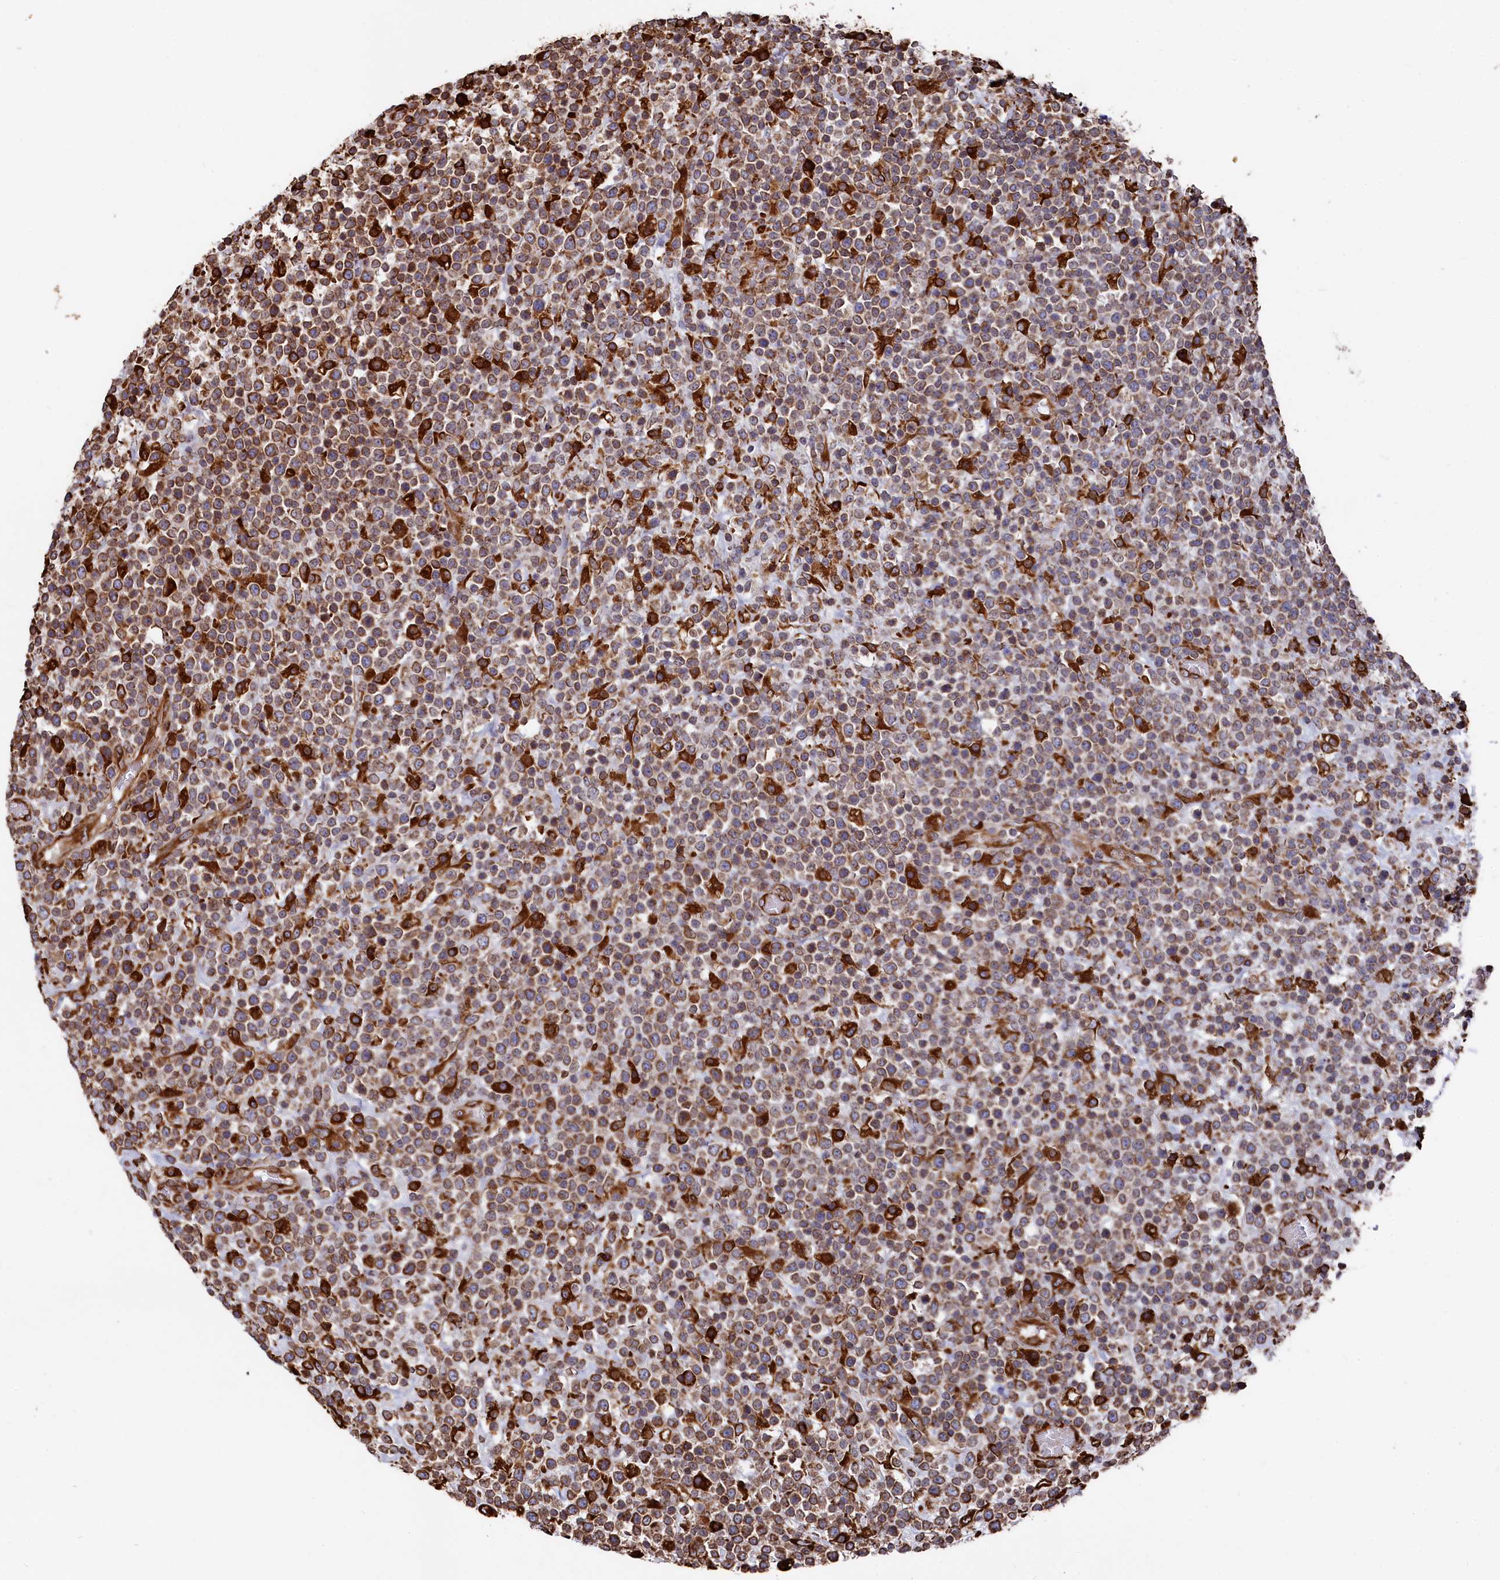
{"staining": {"intensity": "strong", "quantity": "25%-75%", "location": "cytoplasmic/membranous"}, "tissue": "lymphoma", "cell_type": "Tumor cells", "image_type": "cancer", "snomed": [{"axis": "morphology", "description": "Malignant lymphoma, non-Hodgkin's type, High grade"}, {"axis": "topography", "description": "Colon"}], "caption": "IHC histopathology image of neoplastic tissue: lymphoma stained using immunohistochemistry (IHC) displays high levels of strong protein expression localized specifically in the cytoplasmic/membranous of tumor cells, appearing as a cytoplasmic/membranous brown color.", "gene": "NEURL1B", "patient": {"sex": "female", "age": 53}}